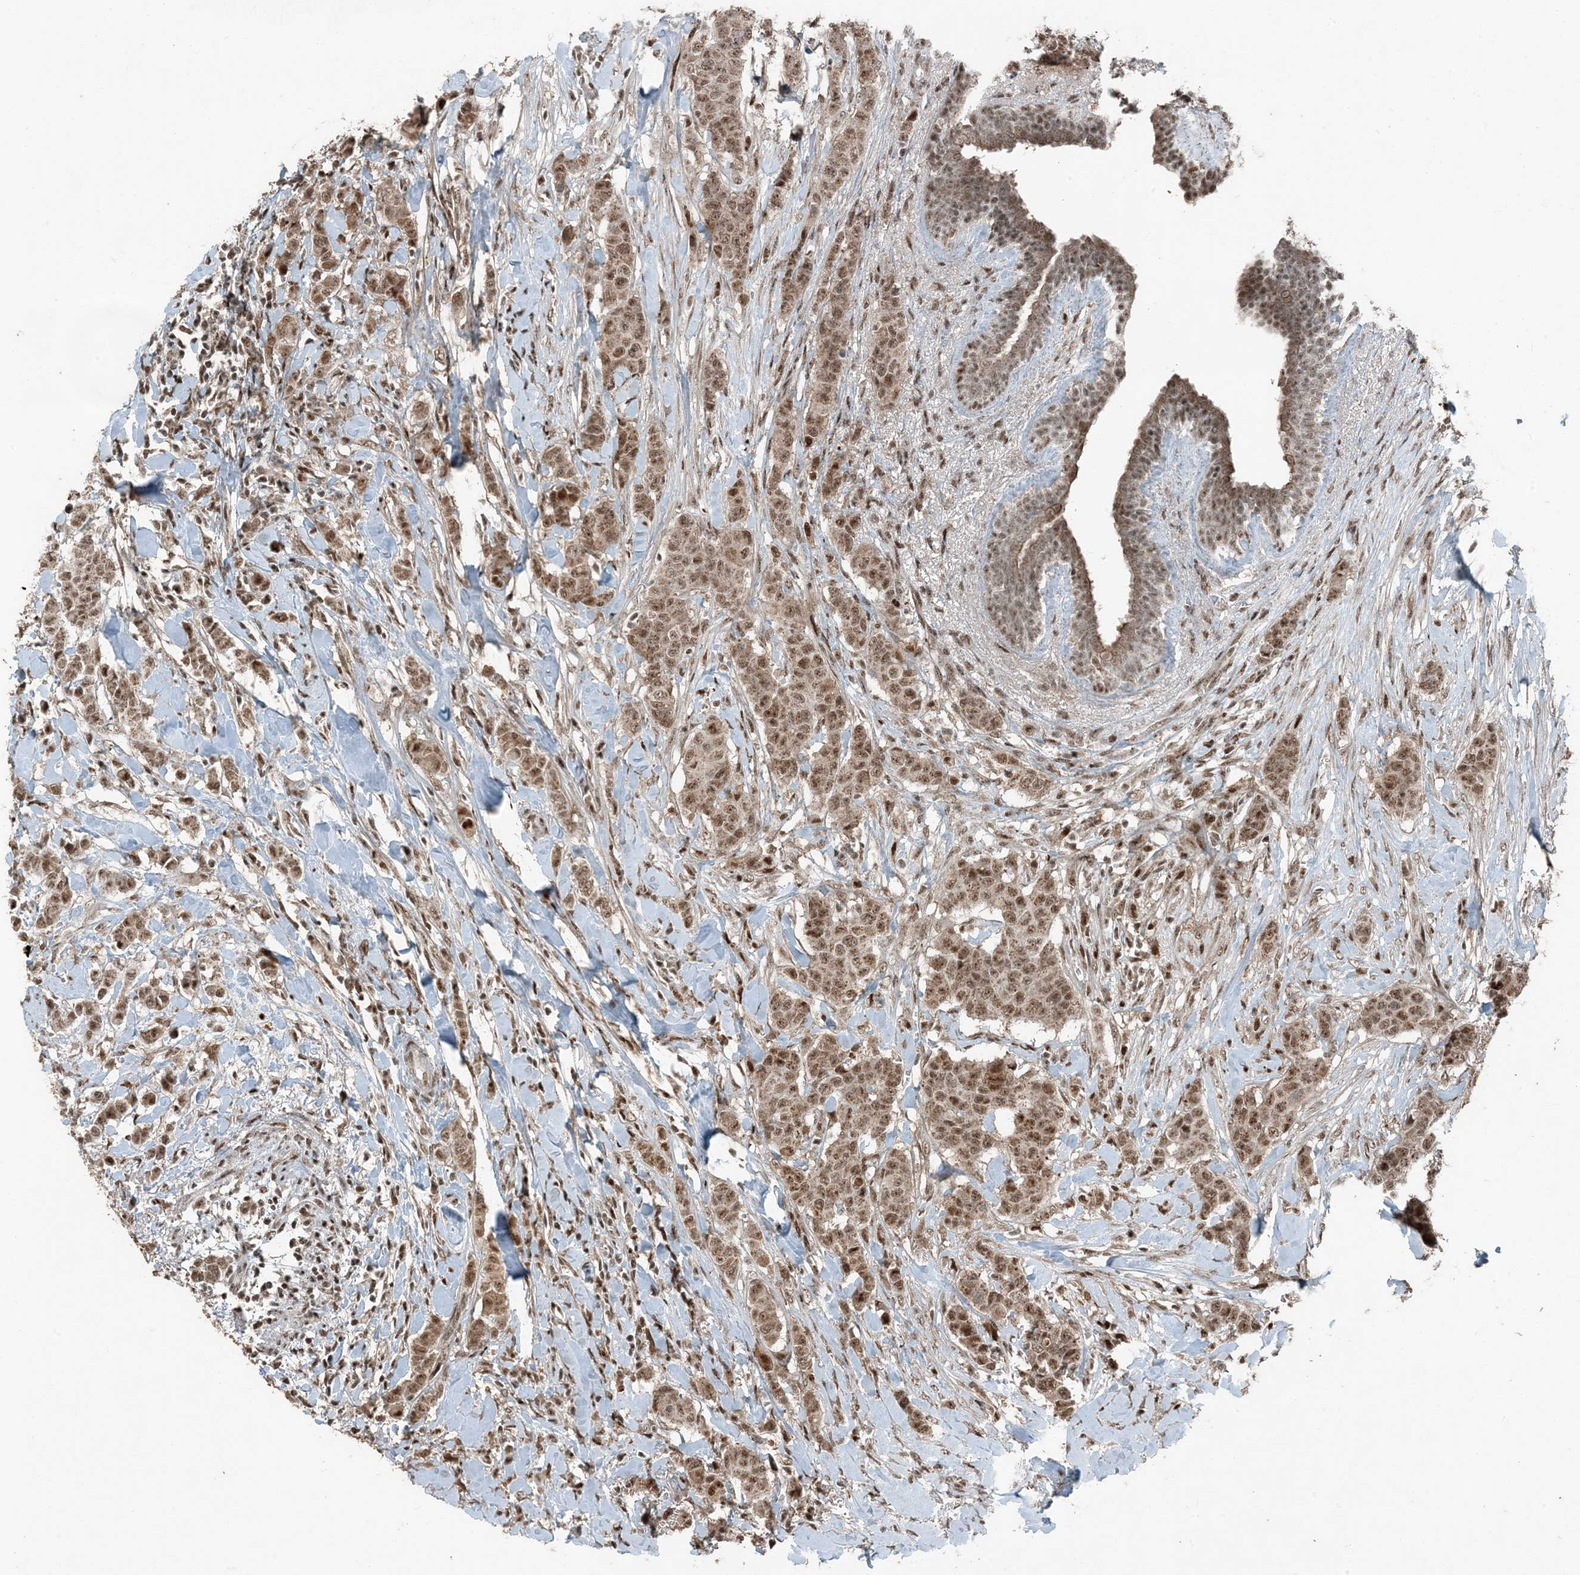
{"staining": {"intensity": "moderate", "quantity": ">75%", "location": "nuclear"}, "tissue": "breast cancer", "cell_type": "Tumor cells", "image_type": "cancer", "snomed": [{"axis": "morphology", "description": "Duct carcinoma"}, {"axis": "topography", "description": "Breast"}], "caption": "Breast cancer (intraductal carcinoma) stained with immunohistochemistry (IHC) exhibits moderate nuclear positivity in approximately >75% of tumor cells.", "gene": "TADA2B", "patient": {"sex": "female", "age": 40}}